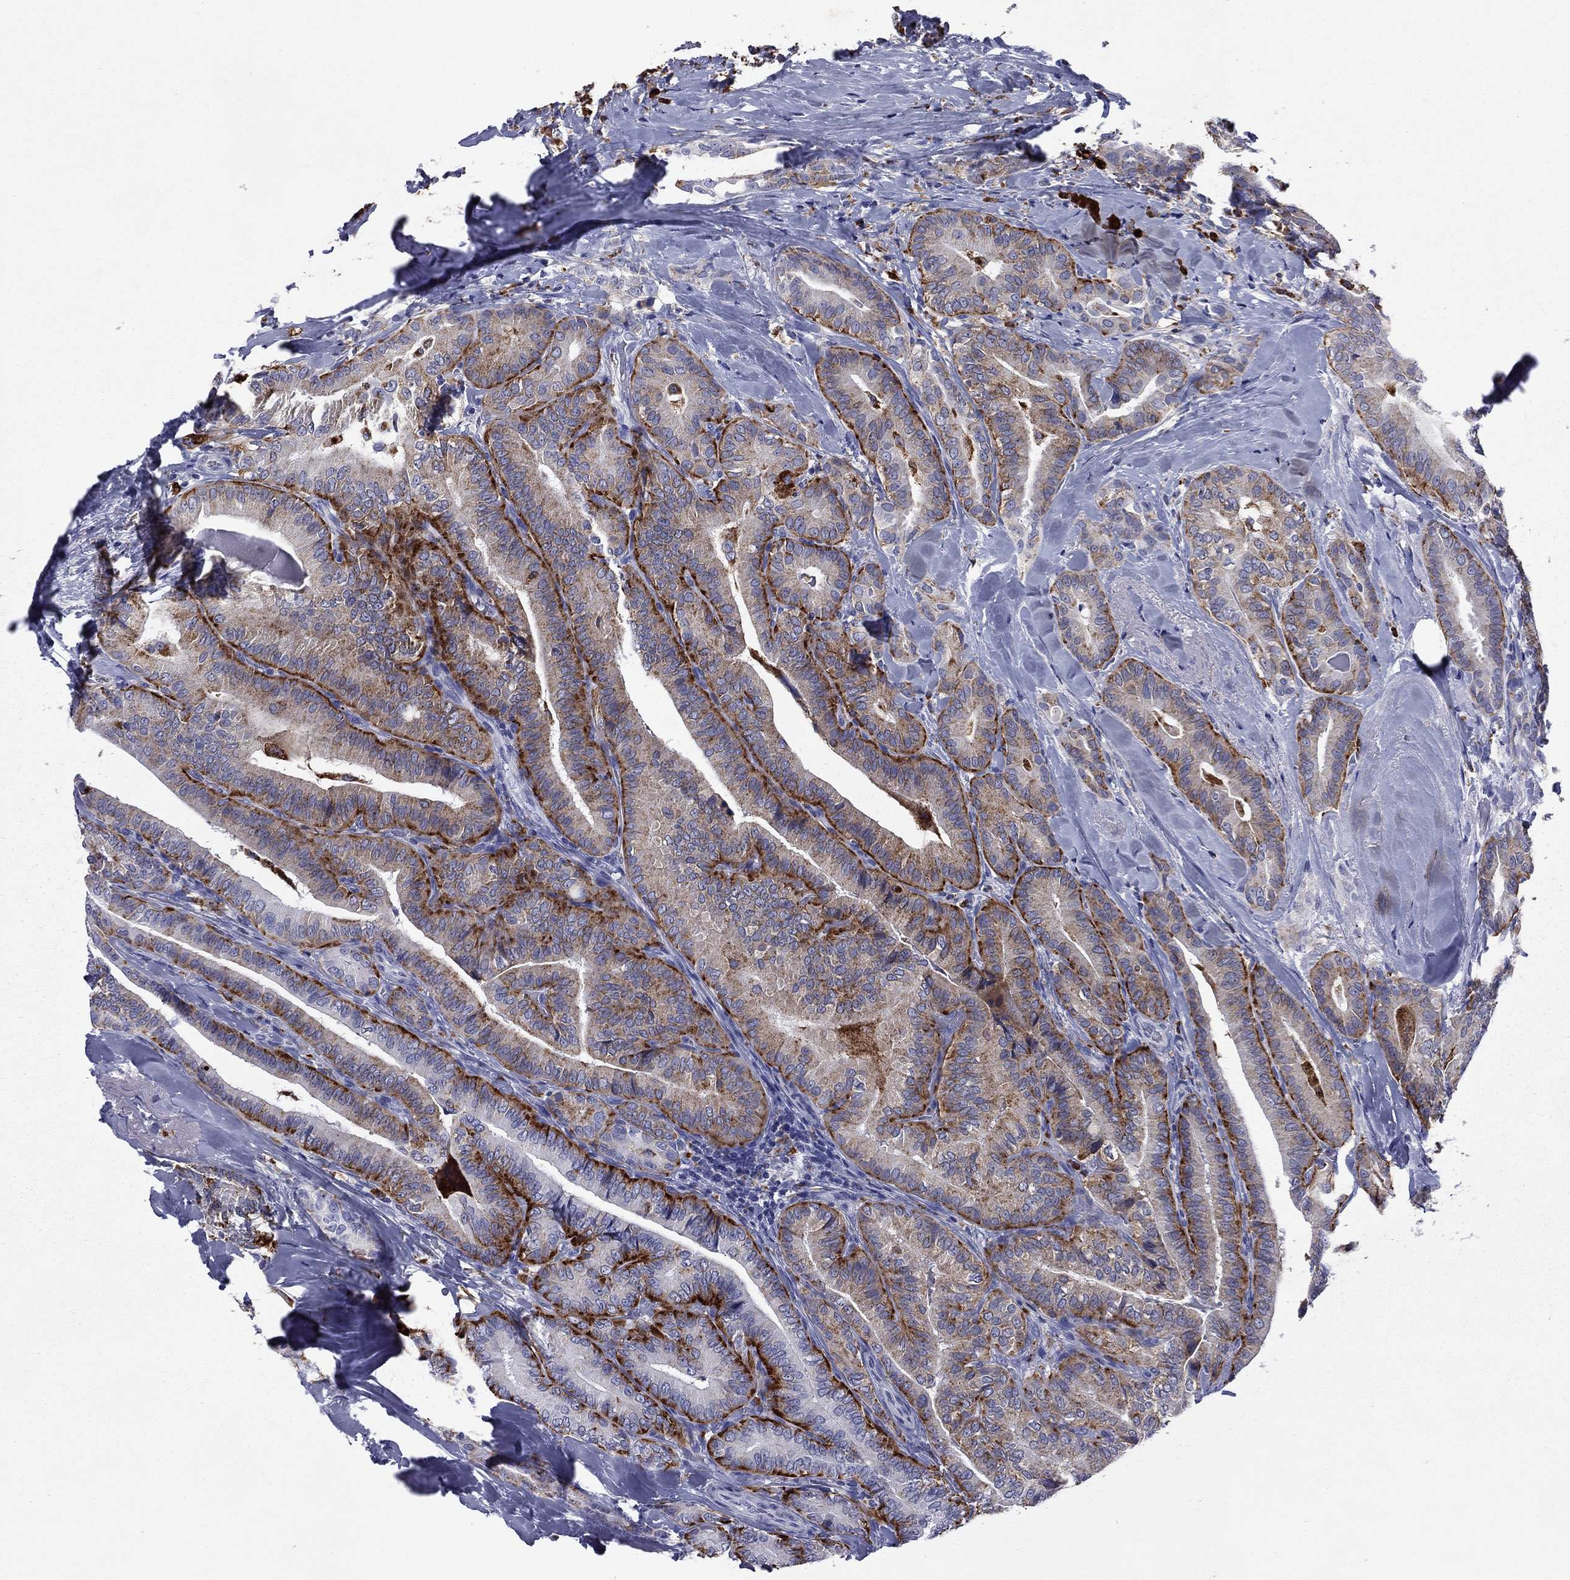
{"staining": {"intensity": "strong", "quantity": "<25%", "location": "cytoplasmic/membranous"}, "tissue": "thyroid cancer", "cell_type": "Tumor cells", "image_type": "cancer", "snomed": [{"axis": "morphology", "description": "Papillary adenocarcinoma, NOS"}, {"axis": "topography", "description": "Thyroid gland"}], "caption": "Immunohistochemistry (IHC) micrograph of papillary adenocarcinoma (thyroid) stained for a protein (brown), which demonstrates medium levels of strong cytoplasmic/membranous staining in about <25% of tumor cells.", "gene": "MADCAM1", "patient": {"sex": "male", "age": 61}}